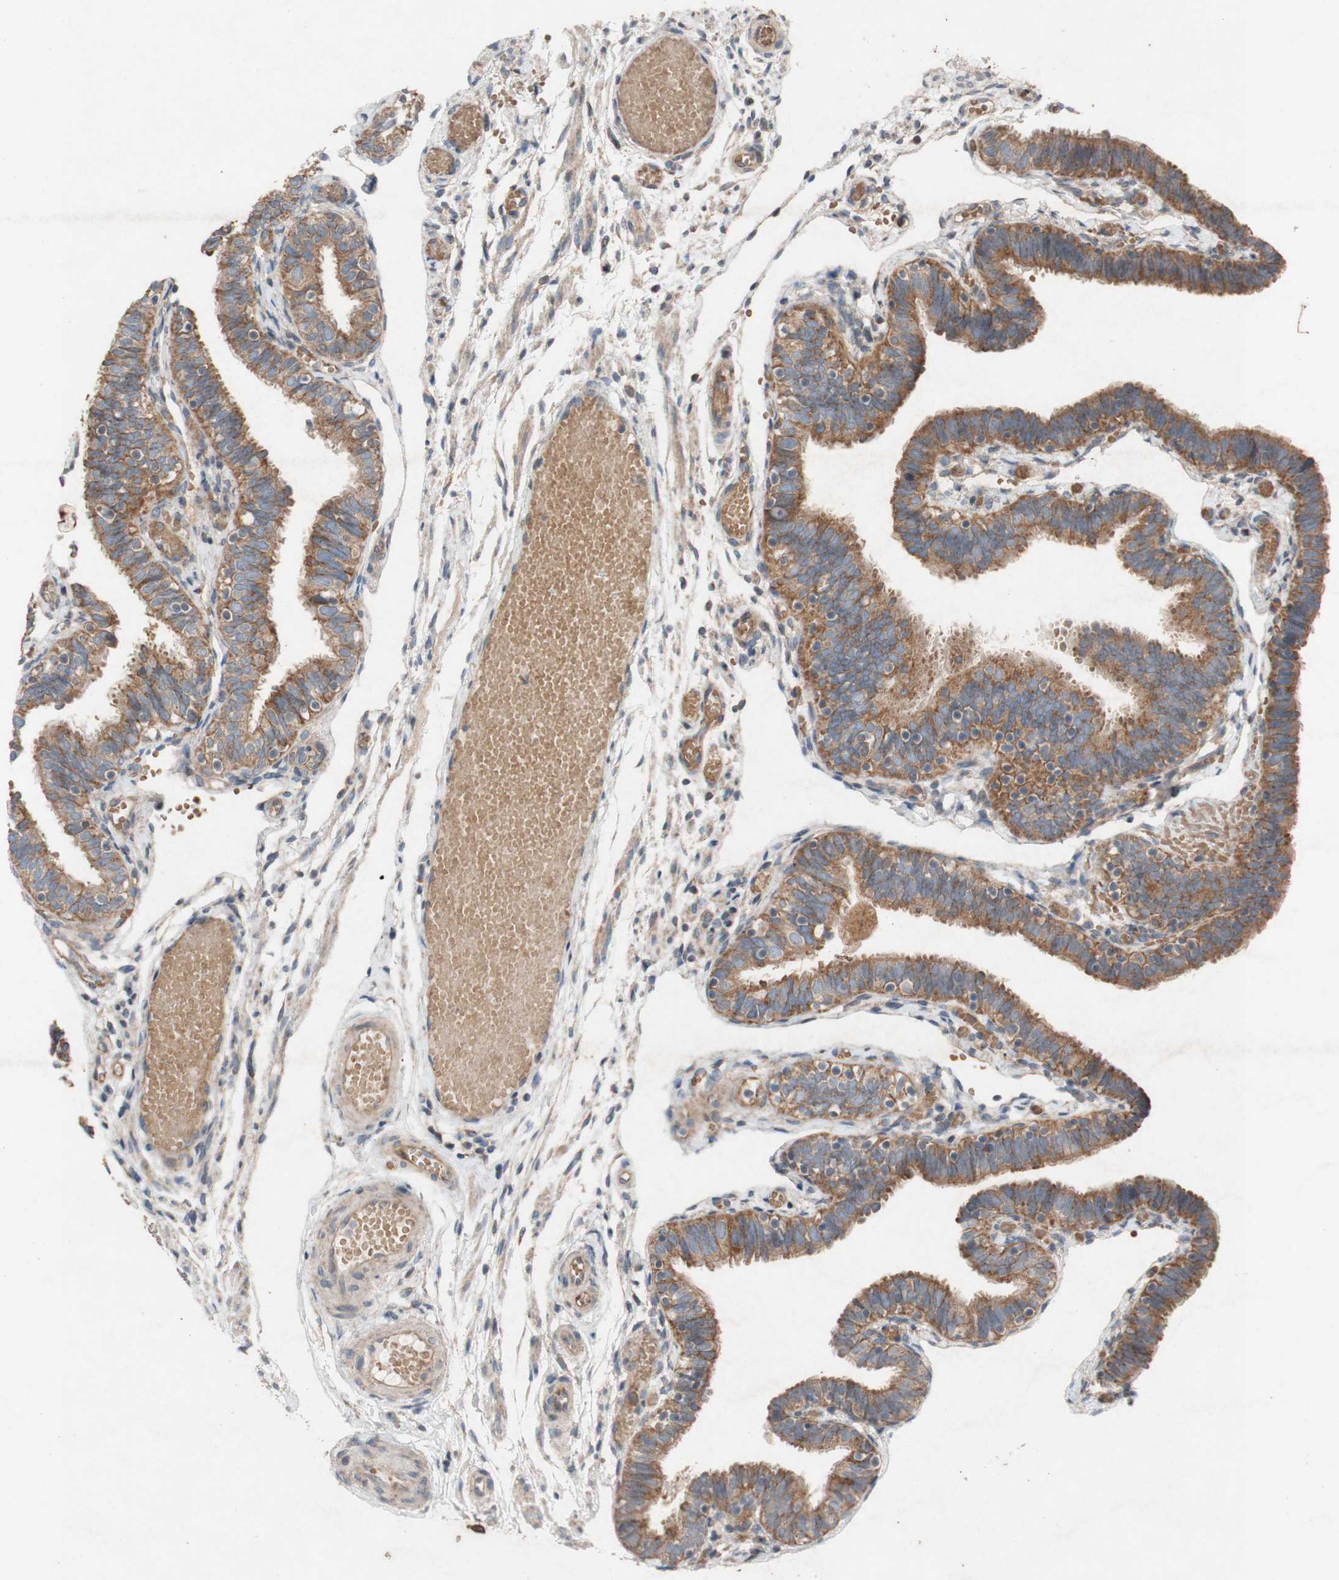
{"staining": {"intensity": "moderate", "quantity": ">75%", "location": "cytoplasmic/membranous"}, "tissue": "fallopian tube", "cell_type": "Glandular cells", "image_type": "normal", "snomed": [{"axis": "morphology", "description": "Normal tissue, NOS"}, {"axis": "topography", "description": "Fallopian tube"}], "caption": "Immunohistochemistry staining of benign fallopian tube, which reveals medium levels of moderate cytoplasmic/membranous positivity in approximately >75% of glandular cells indicating moderate cytoplasmic/membranous protein staining. The staining was performed using DAB (brown) for protein detection and nuclei were counterstained in hematoxylin (blue).", "gene": "TST", "patient": {"sex": "female", "age": 46}}